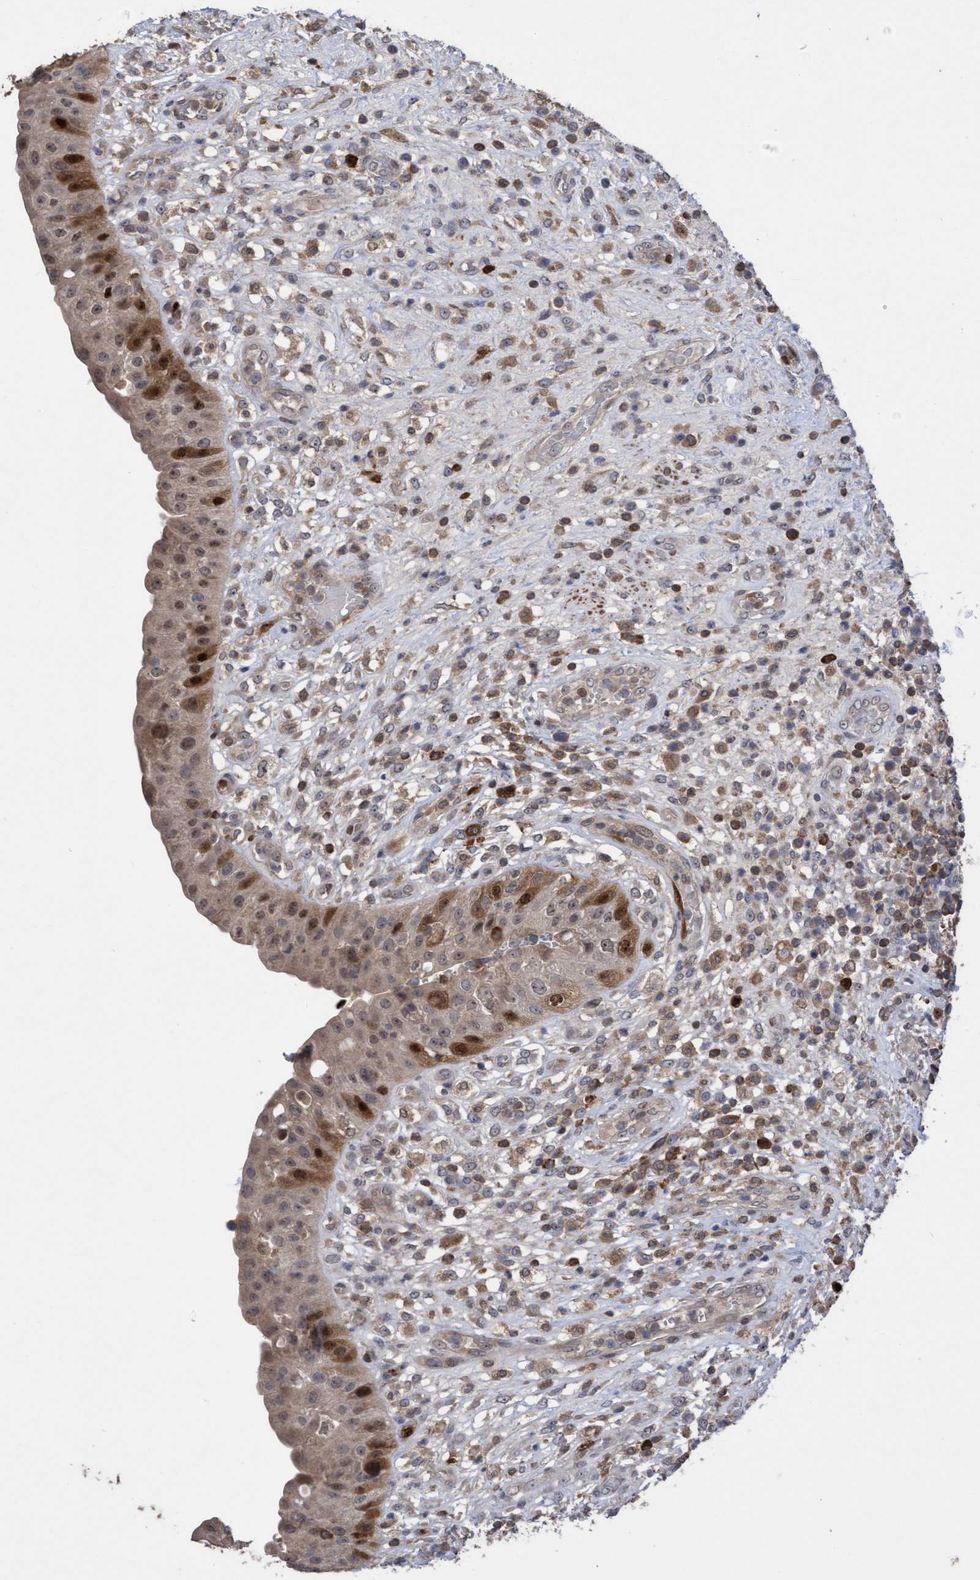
{"staining": {"intensity": "moderate", "quantity": ">75%", "location": "cytoplasmic/membranous,nuclear"}, "tissue": "urinary bladder", "cell_type": "Urothelial cells", "image_type": "normal", "snomed": [{"axis": "morphology", "description": "Normal tissue, NOS"}, {"axis": "topography", "description": "Urinary bladder"}], "caption": "Normal urinary bladder shows moderate cytoplasmic/membranous,nuclear expression in about >75% of urothelial cells Immunohistochemistry stains the protein in brown and the nuclei are stained blue..", "gene": "SLBP", "patient": {"sex": "female", "age": 62}}